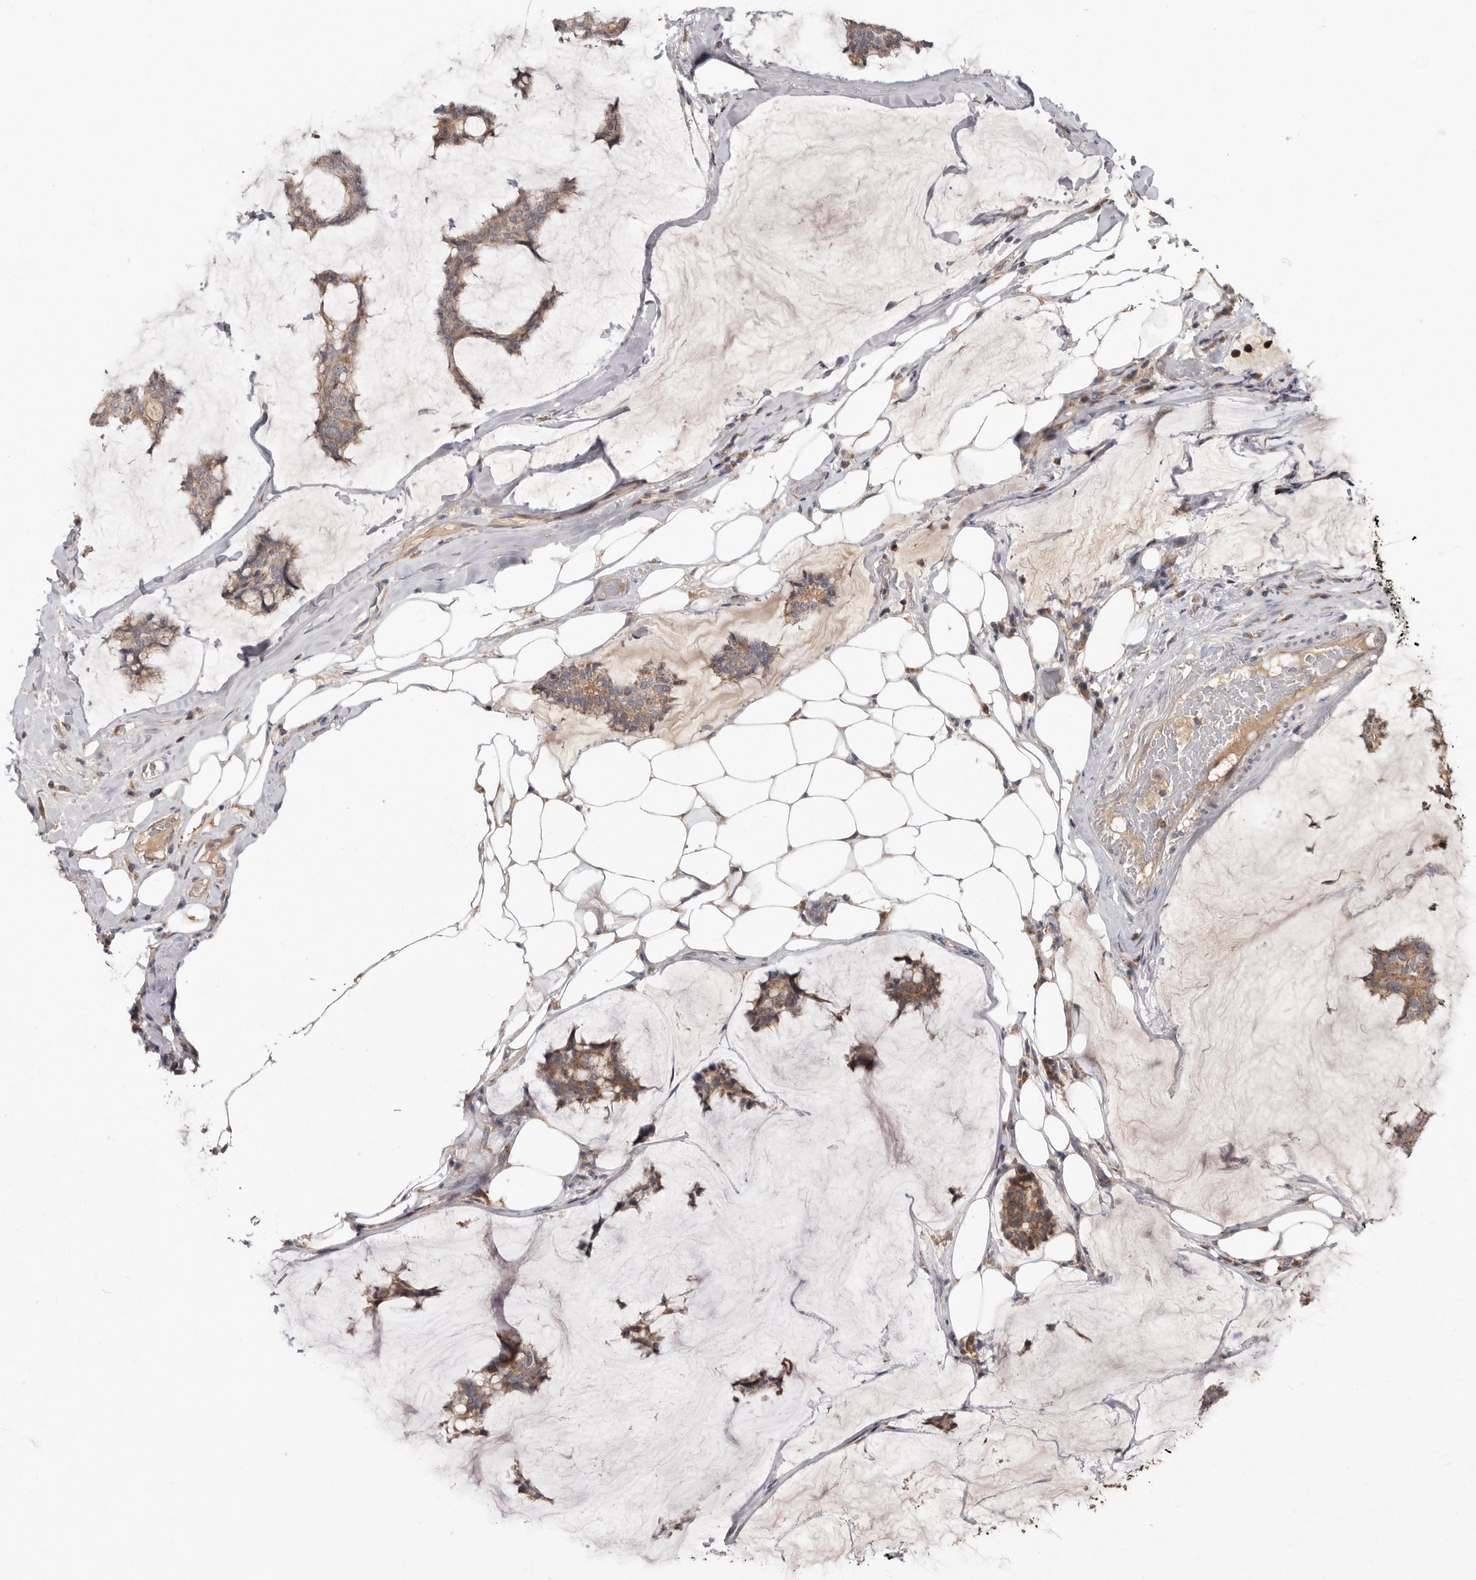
{"staining": {"intensity": "moderate", "quantity": ">75%", "location": "cytoplasmic/membranous"}, "tissue": "breast cancer", "cell_type": "Tumor cells", "image_type": "cancer", "snomed": [{"axis": "morphology", "description": "Duct carcinoma"}, {"axis": "topography", "description": "Breast"}], "caption": "Tumor cells demonstrate medium levels of moderate cytoplasmic/membranous expression in about >75% of cells in human breast cancer (intraductal carcinoma). The staining is performed using DAB (3,3'-diaminobenzidine) brown chromogen to label protein expression. The nuclei are counter-stained blue using hematoxylin.", "gene": "KIF26B", "patient": {"sex": "female", "age": 93}}